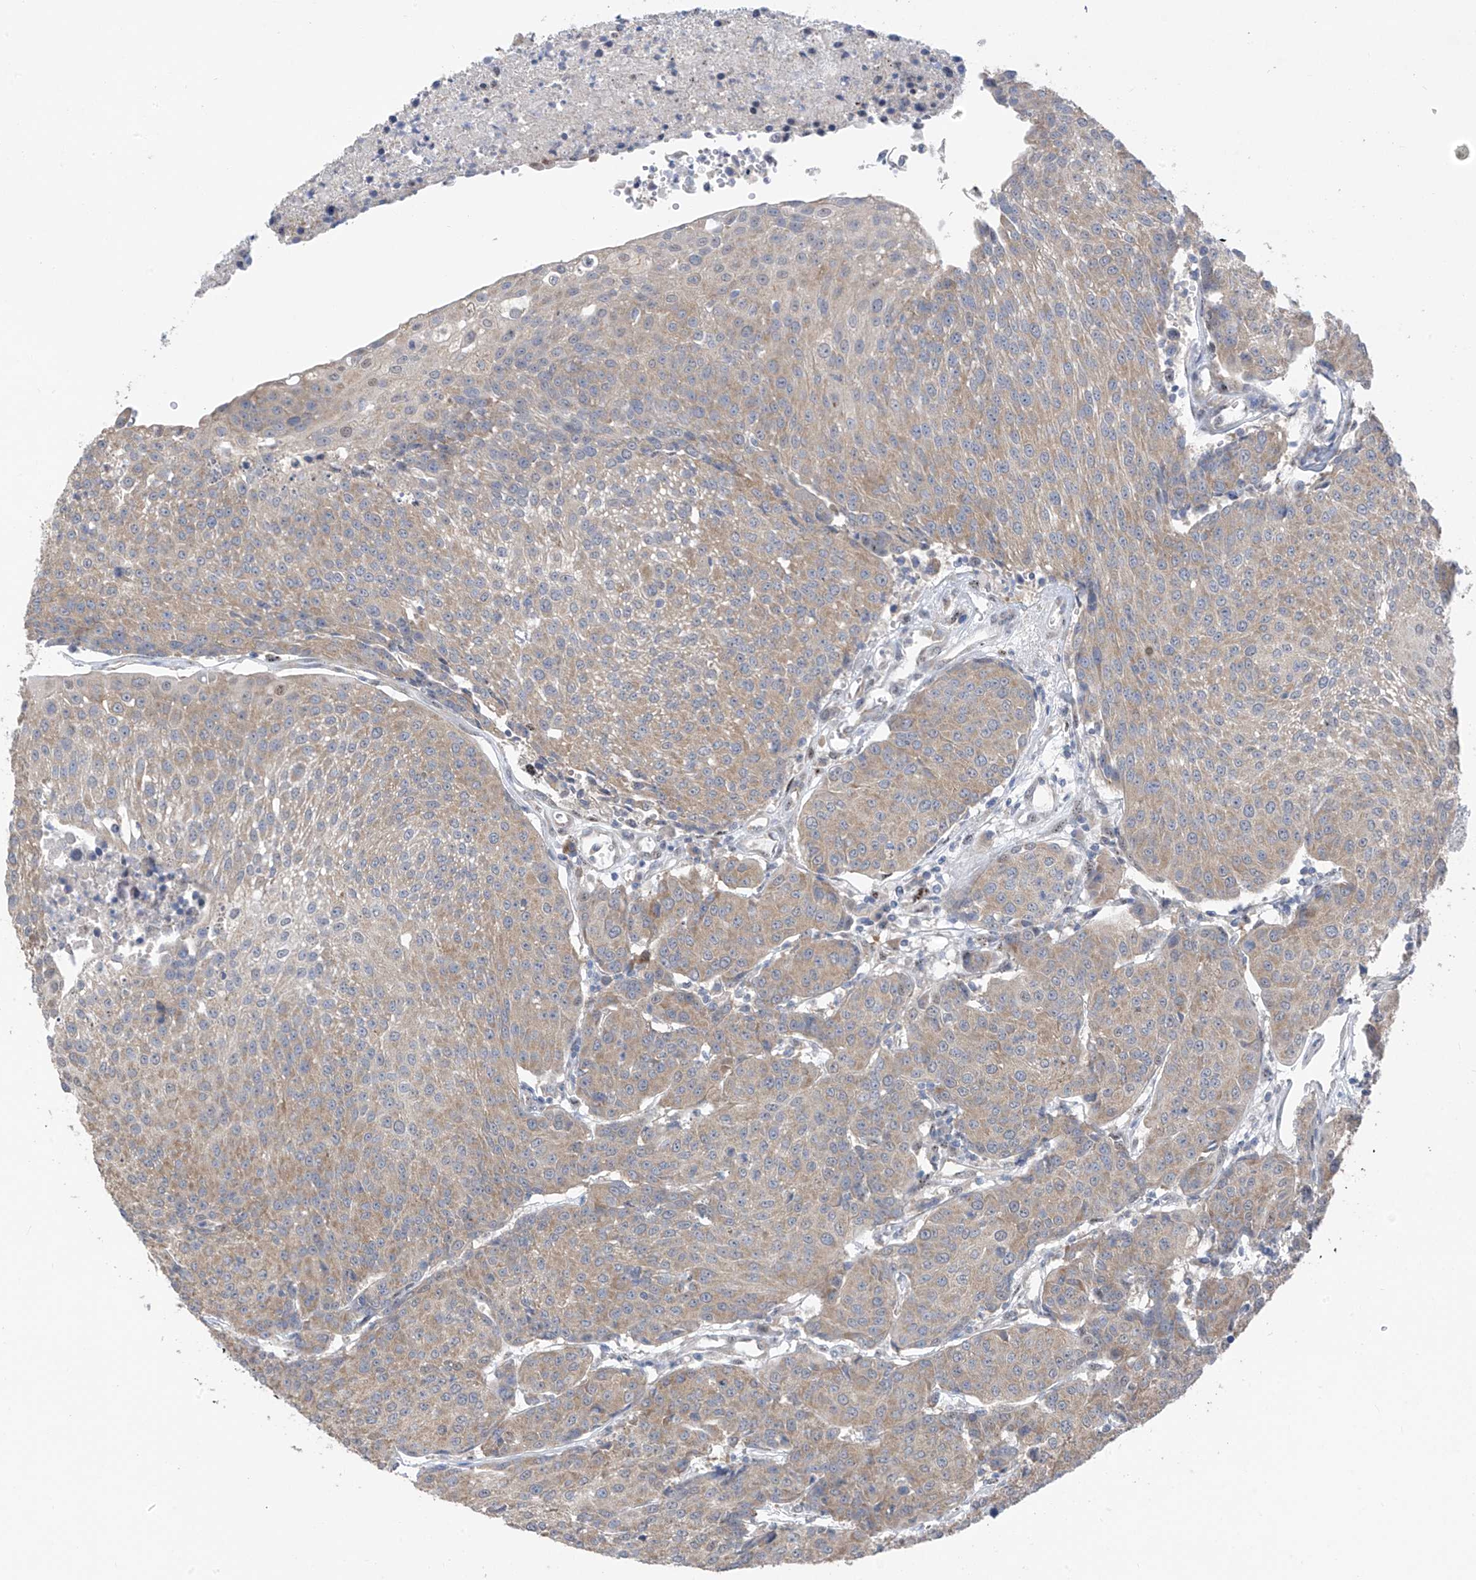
{"staining": {"intensity": "weak", "quantity": "25%-75%", "location": "cytoplasmic/membranous"}, "tissue": "urothelial cancer", "cell_type": "Tumor cells", "image_type": "cancer", "snomed": [{"axis": "morphology", "description": "Urothelial carcinoma, High grade"}, {"axis": "topography", "description": "Urinary bladder"}], "caption": "A brown stain shows weak cytoplasmic/membranous staining of a protein in high-grade urothelial carcinoma tumor cells.", "gene": "RPL4", "patient": {"sex": "female", "age": 85}}